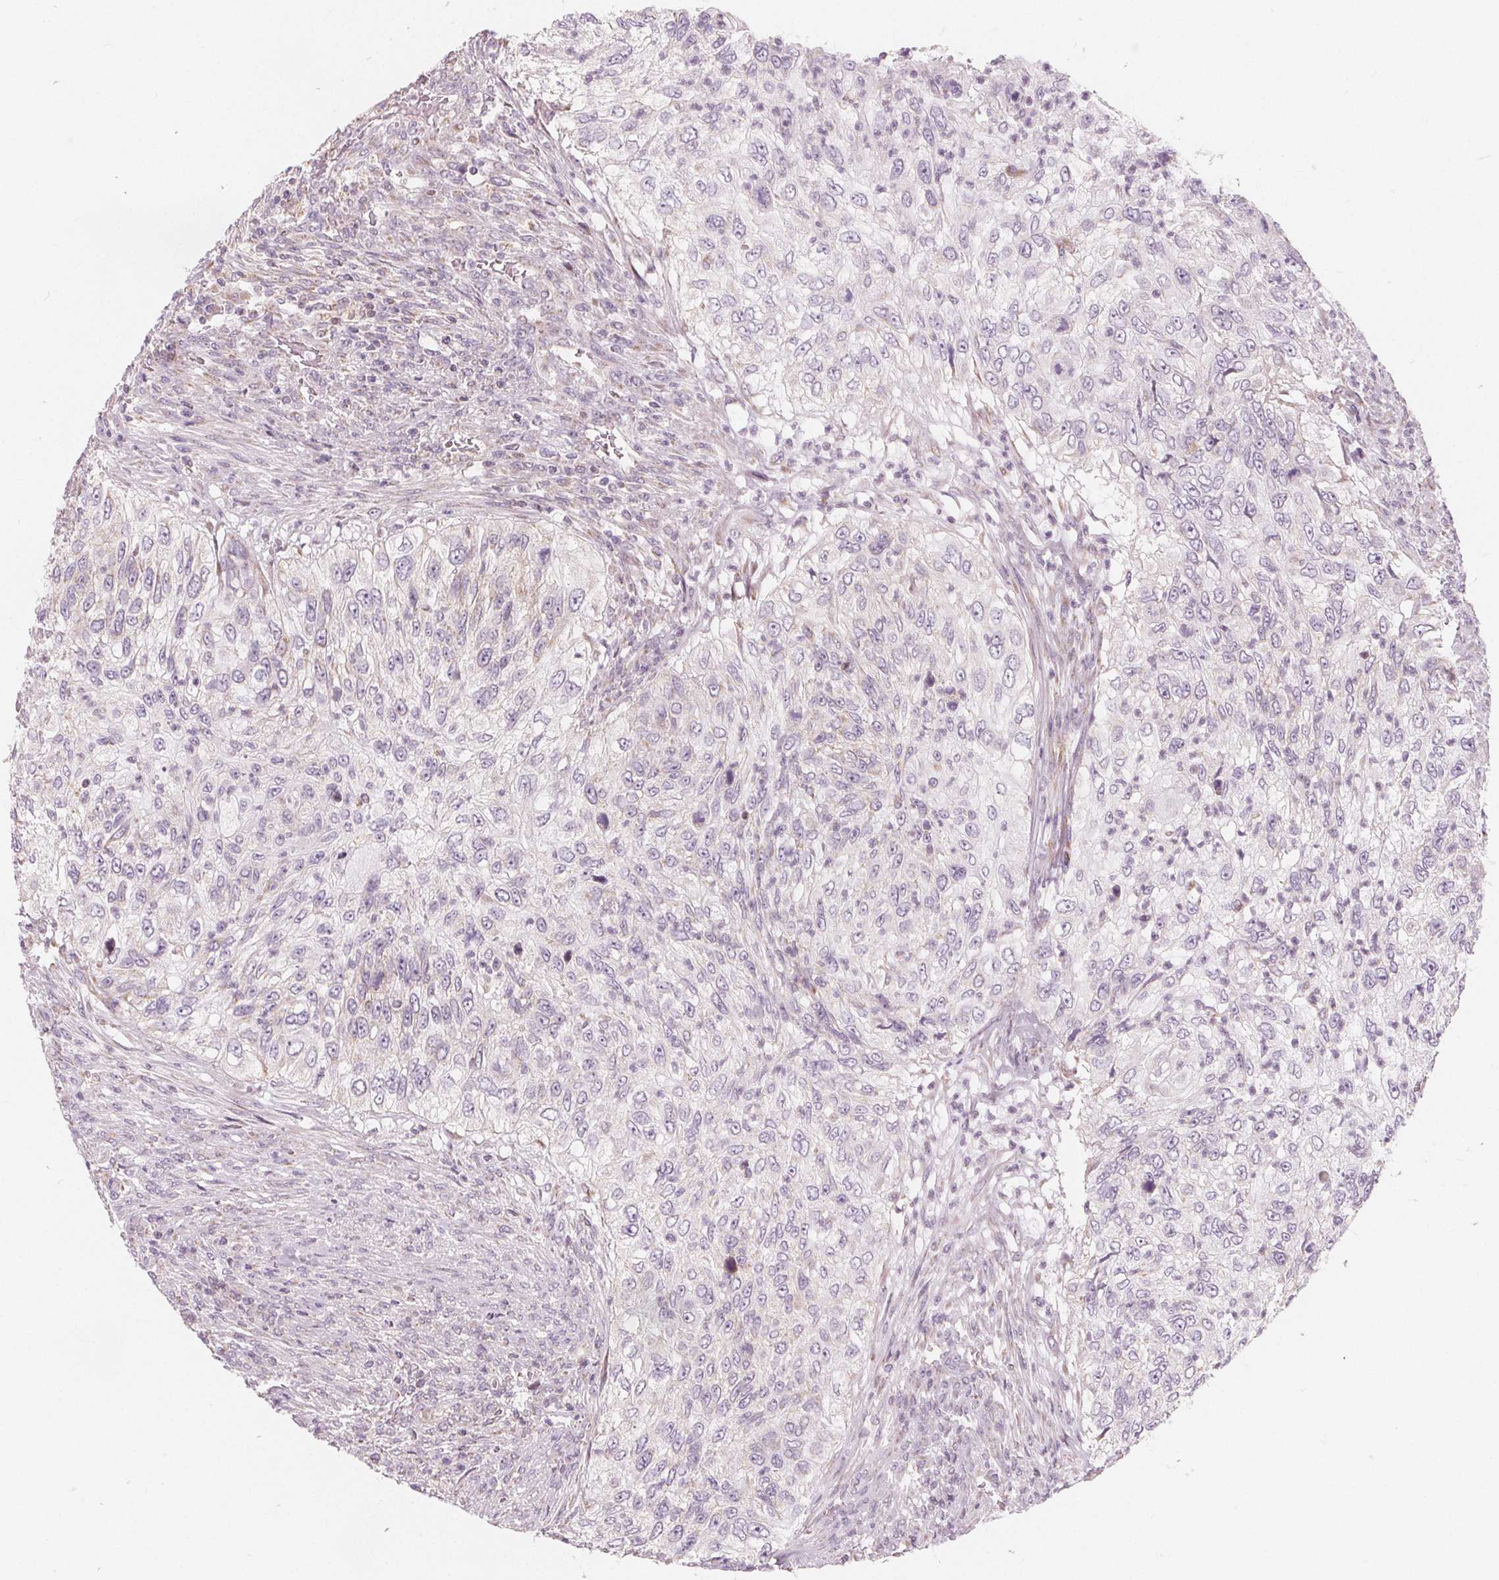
{"staining": {"intensity": "negative", "quantity": "none", "location": "none"}, "tissue": "urothelial cancer", "cell_type": "Tumor cells", "image_type": "cancer", "snomed": [{"axis": "morphology", "description": "Urothelial carcinoma, High grade"}, {"axis": "topography", "description": "Urinary bladder"}], "caption": "Immunohistochemistry (IHC) of human urothelial cancer reveals no positivity in tumor cells.", "gene": "NUP210L", "patient": {"sex": "female", "age": 60}}